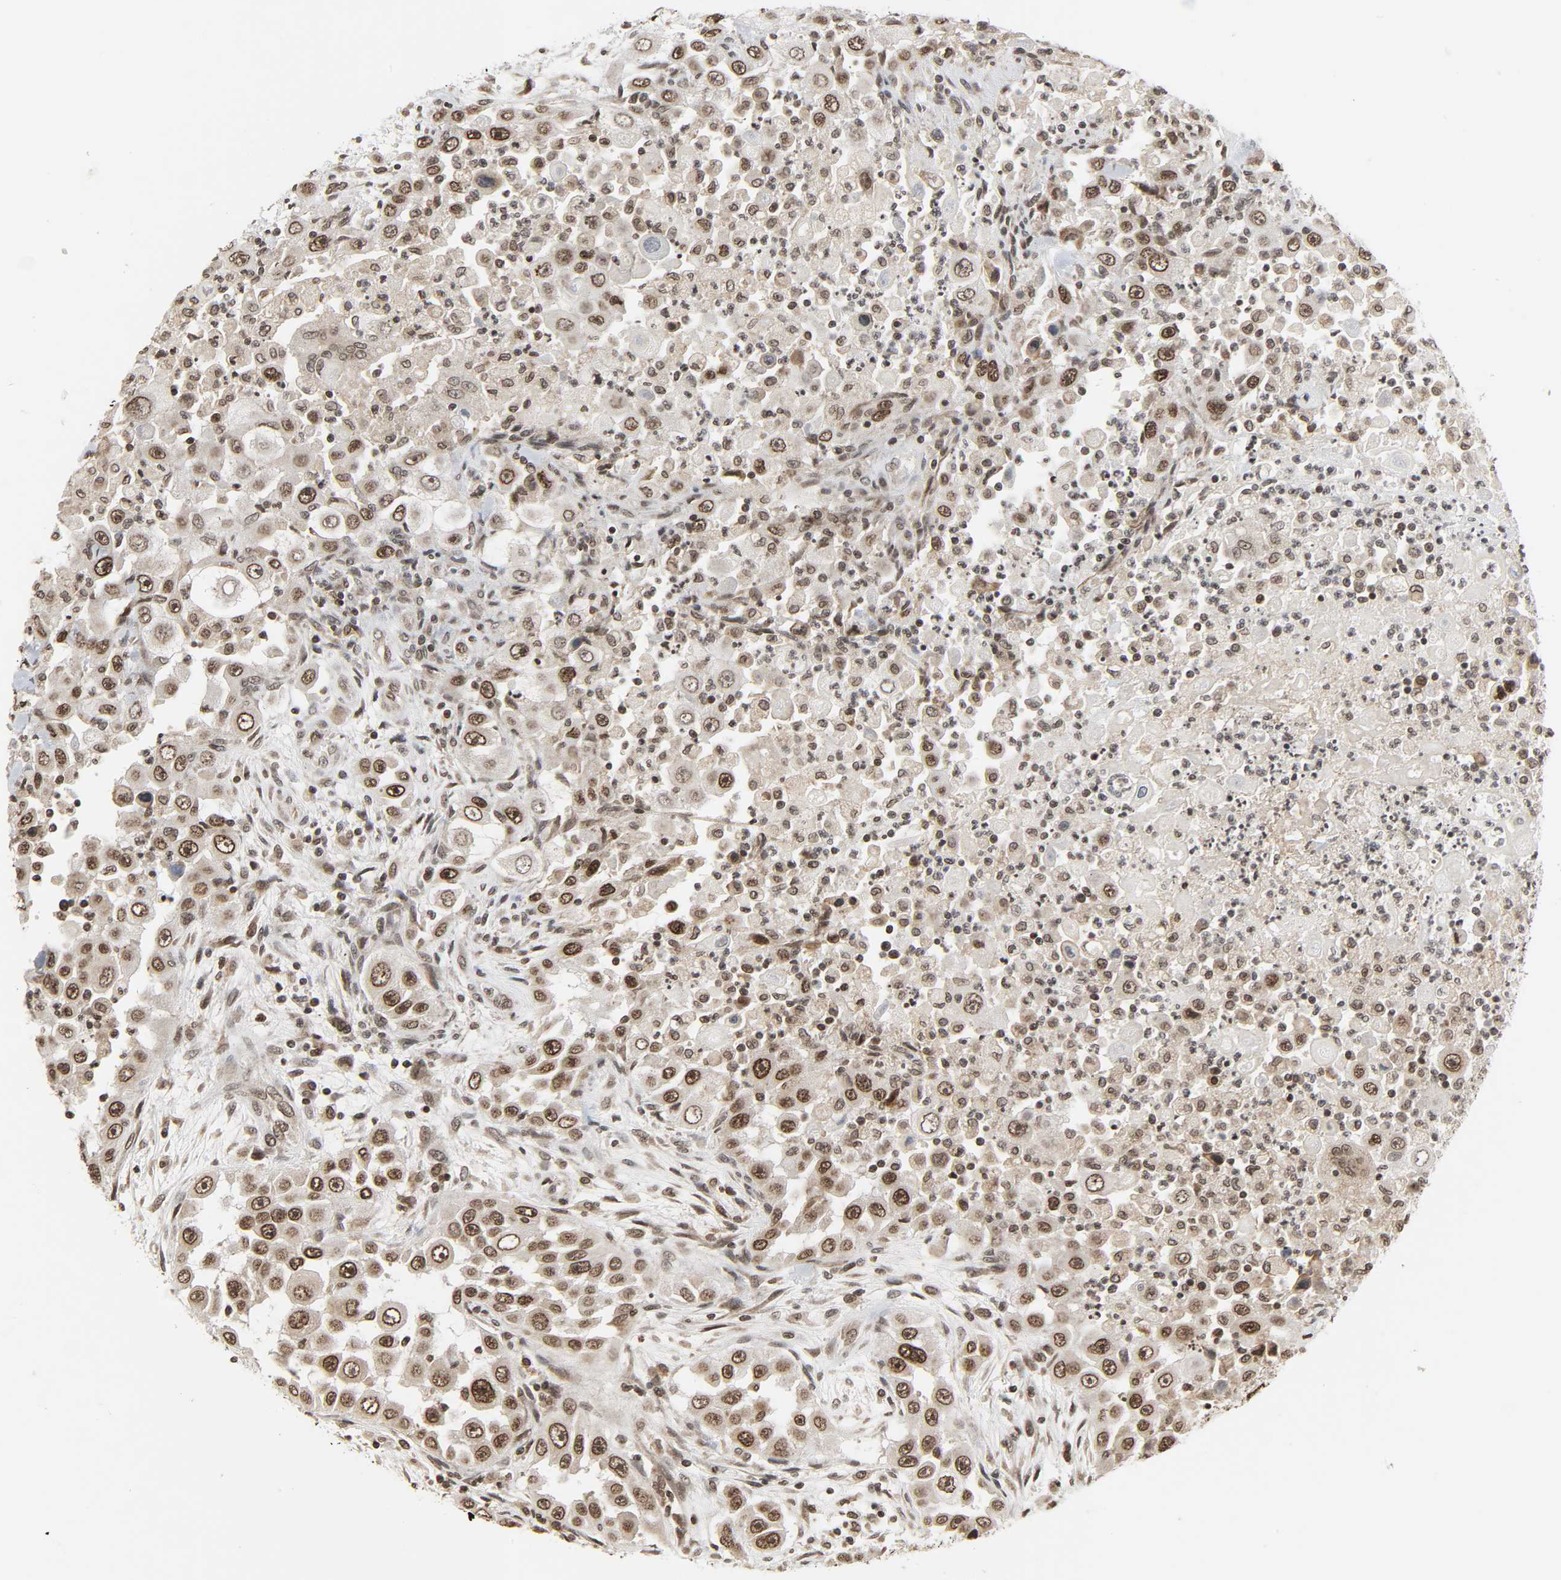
{"staining": {"intensity": "moderate", "quantity": "25%-75%", "location": "nuclear"}, "tissue": "head and neck cancer", "cell_type": "Tumor cells", "image_type": "cancer", "snomed": [{"axis": "morphology", "description": "Carcinoma, NOS"}, {"axis": "topography", "description": "Head-Neck"}], "caption": "Tumor cells display medium levels of moderate nuclear staining in approximately 25%-75% of cells in human carcinoma (head and neck).", "gene": "XRCC1", "patient": {"sex": "male", "age": 87}}